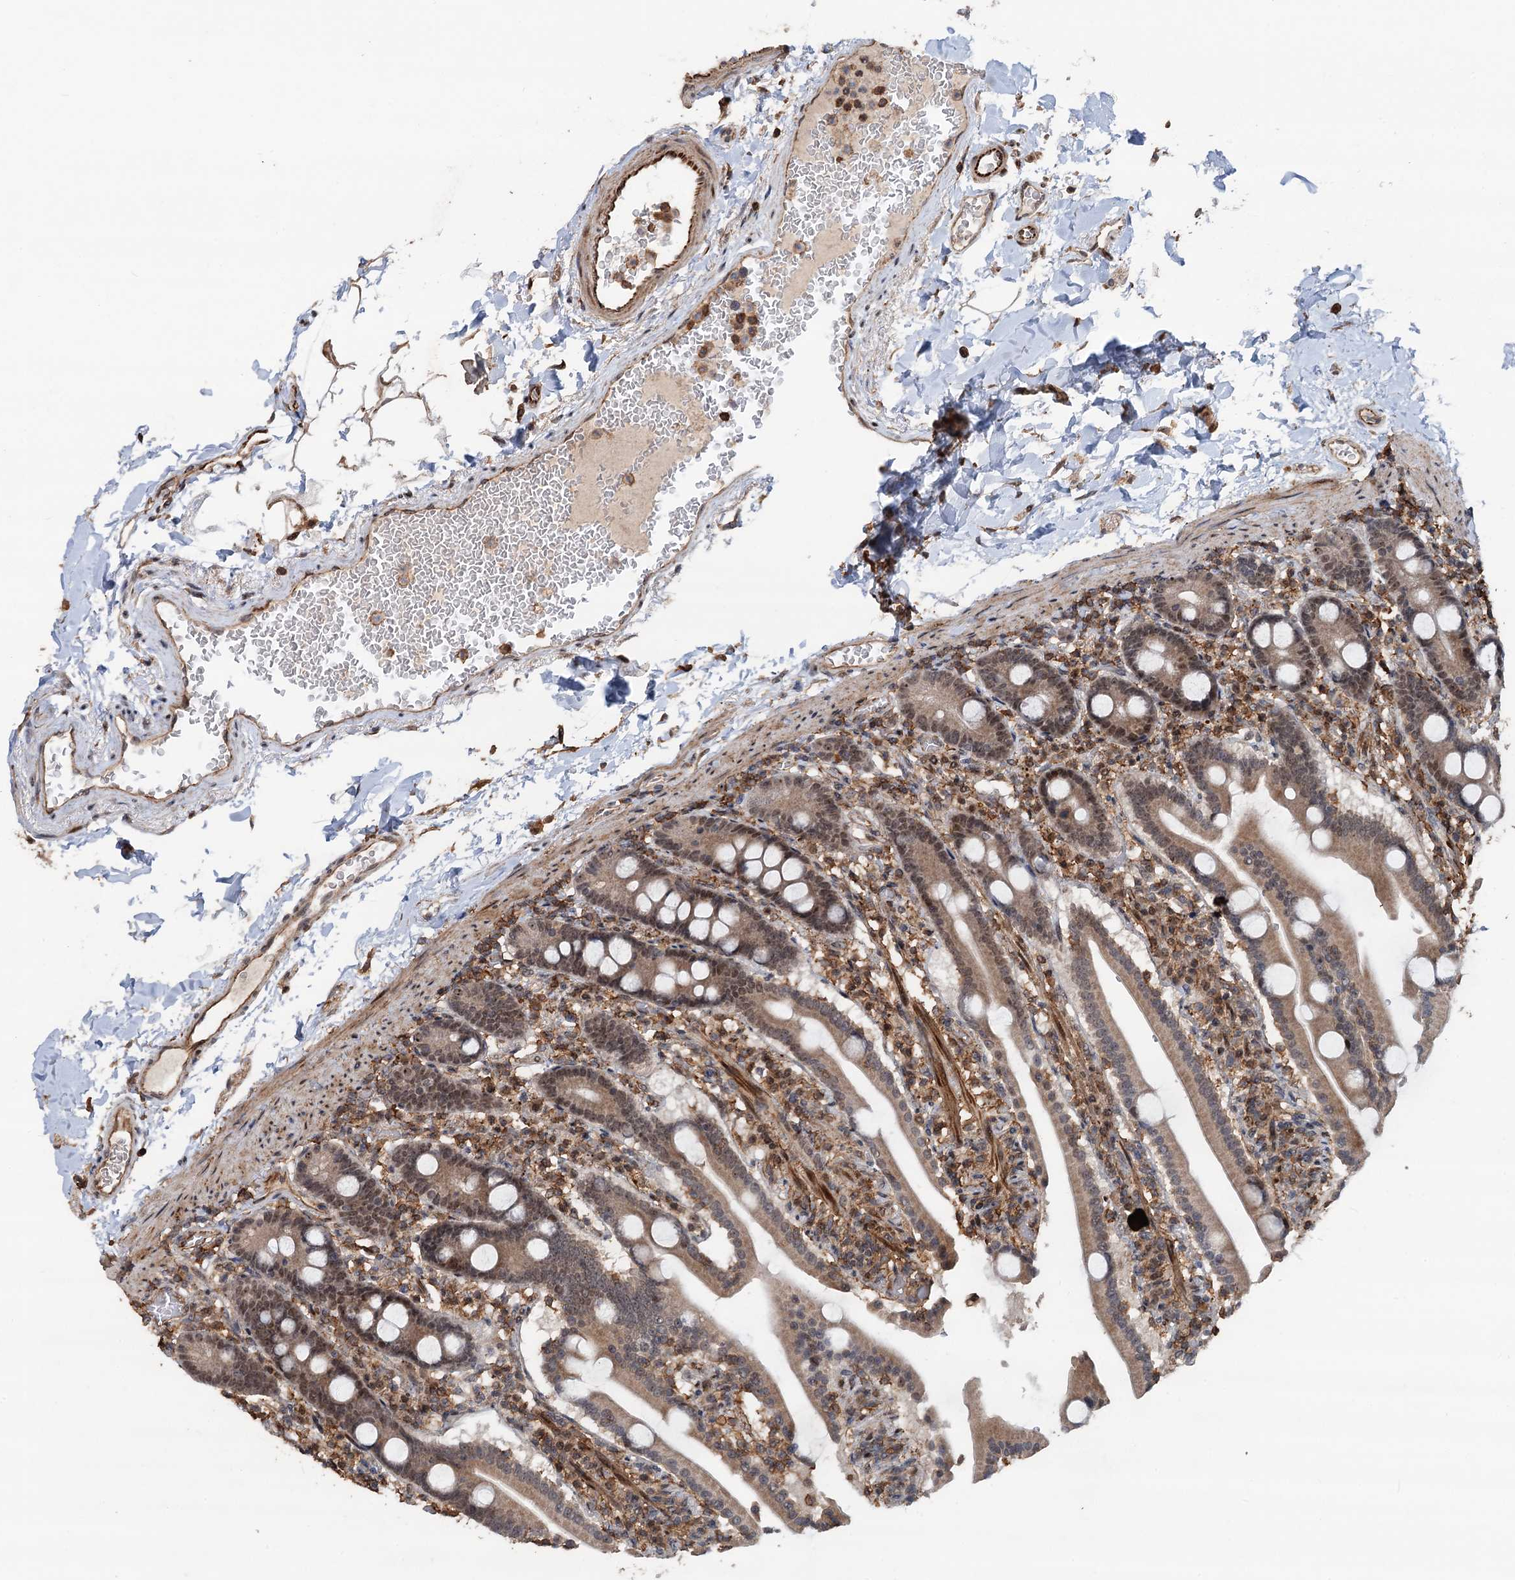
{"staining": {"intensity": "weak", "quantity": "25%-75%", "location": "cytoplasmic/membranous,nuclear"}, "tissue": "duodenum", "cell_type": "Glandular cells", "image_type": "normal", "snomed": [{"axis": "morphology", "description": "Normal tissue, NOS"}, {"axis": "topography", "description": "Duodenum"}], "caption": "Duodenum stained with DAB (3,3'-diaminobenzidine) IHC displays low levels of weak cytoplasmic/membranous,nuclear staining in about 25%-75% of glandular cells.", "gene": "TMA16", "patient": {"sex": "male", "age": 55}}